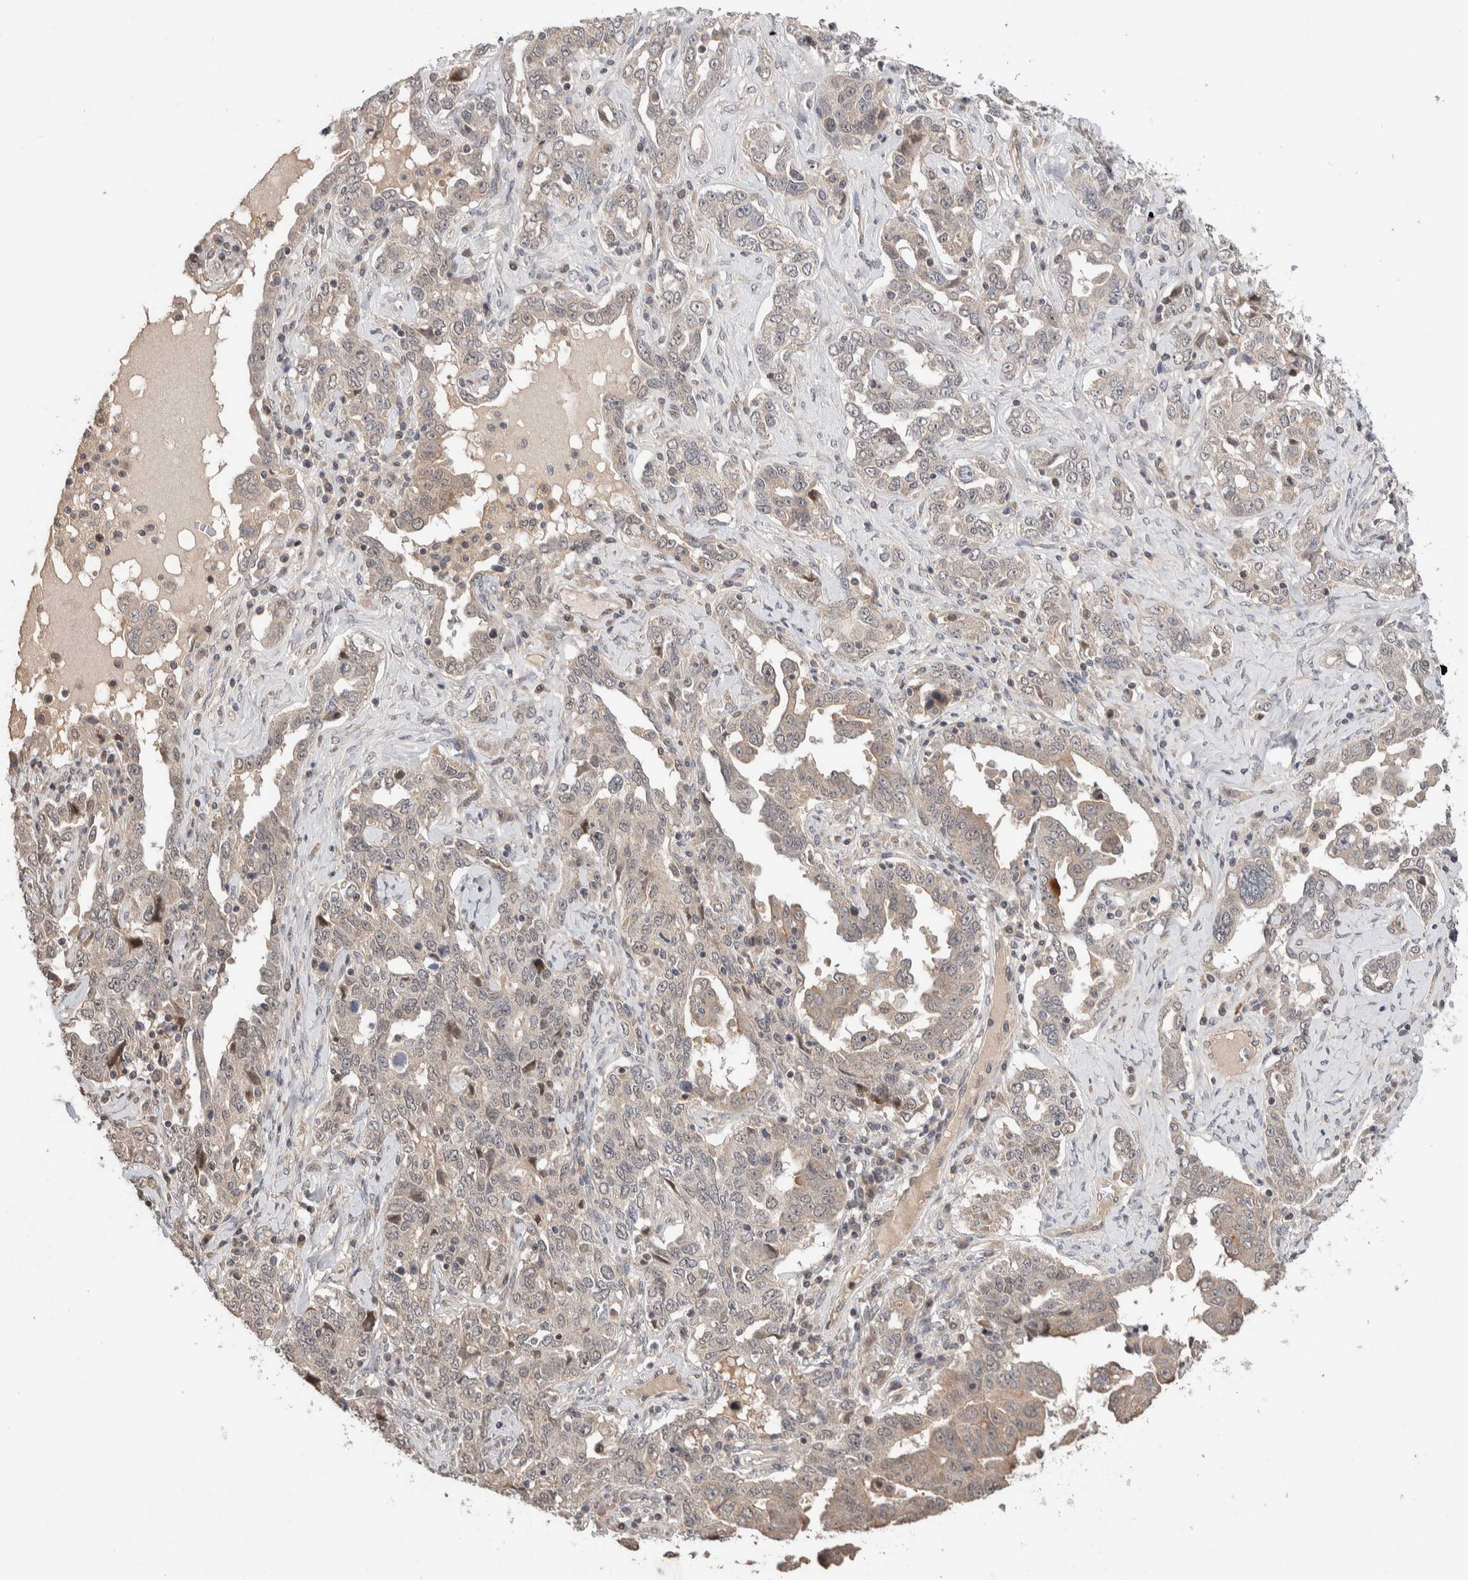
{"staining": {"intensity": "moderate", "quantity": "<25%", "location": "cytoplasmic/membranous"}, "tissue": "ovarian cancer", "cell_type": "Tumor cells", "image_type": "cancer", "snomed": [{"axis": "morphology", "description": "Carcinoma, endometroid"}, {"axis": "topography", "description": "Ovary"}], "caption": "Protein staining by immunohistochemistry reveals moderate cytoplasmic/membranous staining in approximately <25% of tumor cells in ovarian cancer (endometroid carcinoma). (Stains: DAB in brown, nuclei in blue, Microscopy: brightfield microscopy at high magnification).", "gene": "PRDM15", "patient": {"sex": "female", "age": 62}}